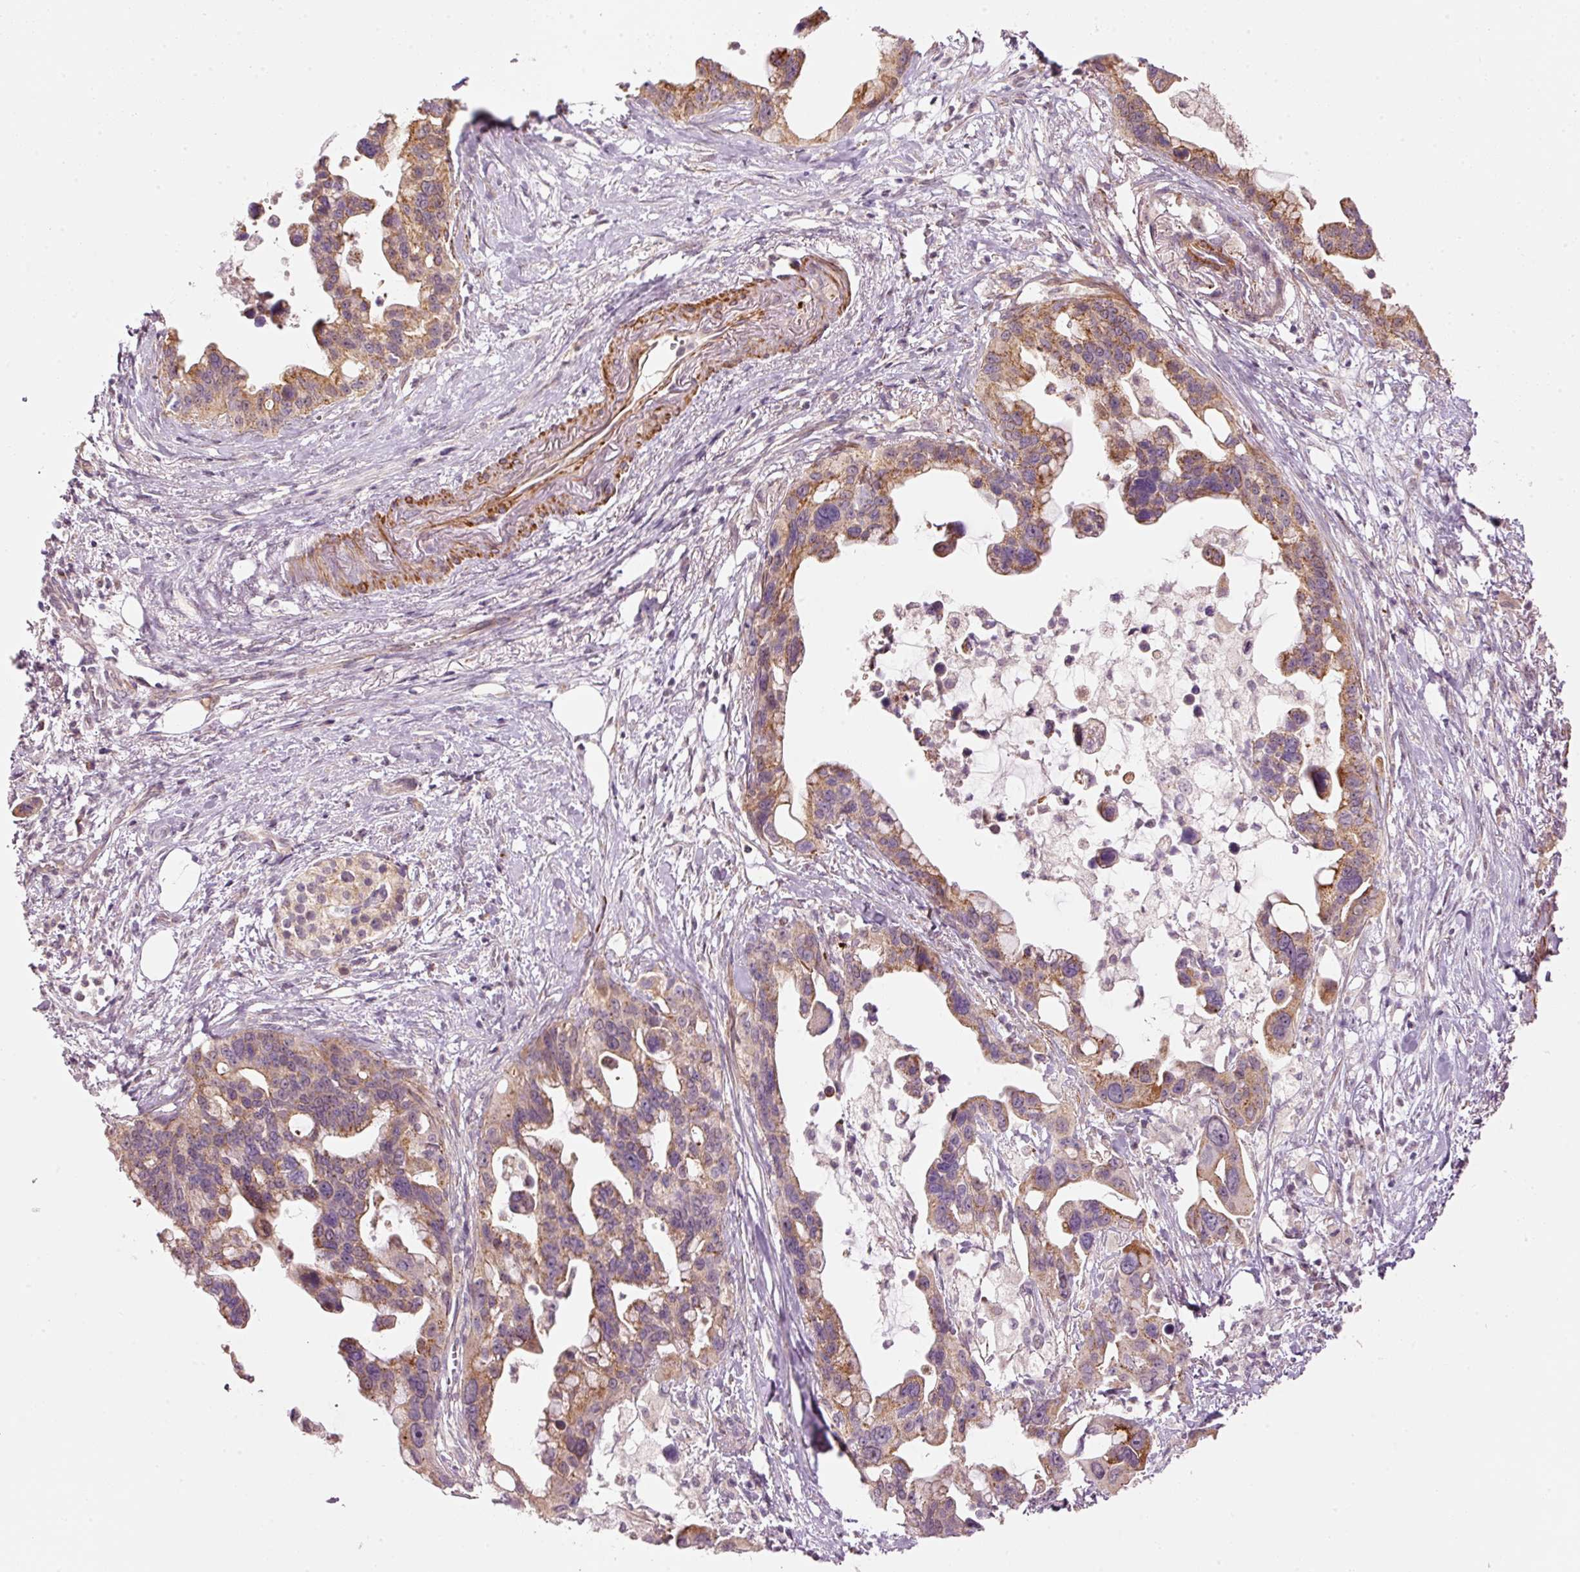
{"staining": {"intensity": "moderate", "quantity": ">75%", "location": "cytoplasmic/membranous"}, "tissue": "pancreatic cancer", "cell_type": "Tumor cells", "image_type": "cancer", "snomed": [{"axis": "morphology", "description": "Adenocarcinoma, NOS"}, {"axis": "topography", "description": "Pancreas"}], "caption": "A micrograph showing moderate cytoplasmic/membranous staining in approximately >75% of tumor cells in adenocarcinoma (pancreatic), as visualized by brown immunohistochemical staining.", "gene": "ARHGAP22", "patient": {"sex": "female", "age": 83}}